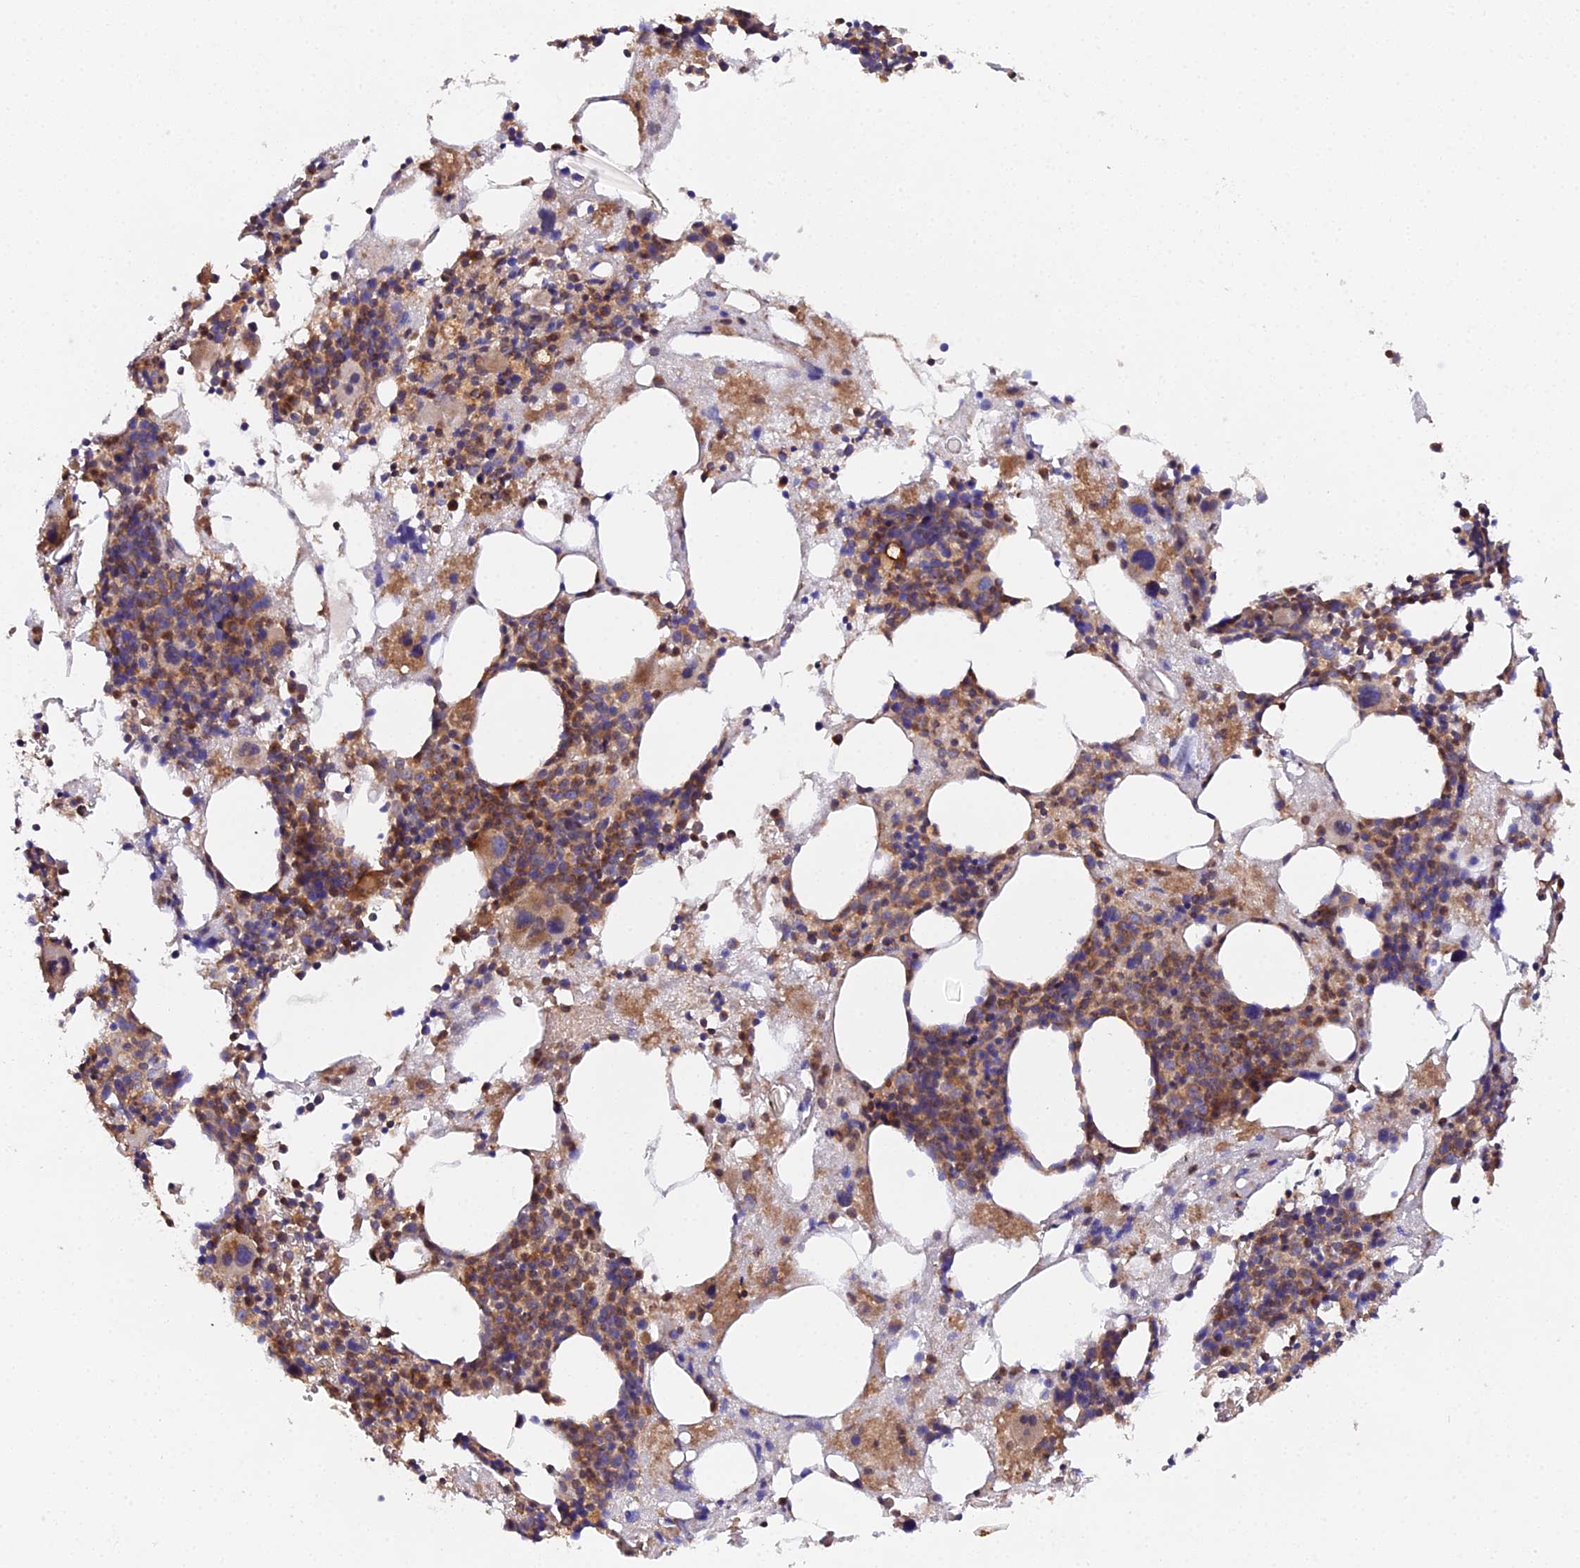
{"staining": {"intensity": "moderate", "quantity": ">75%", "location": "cytoplasmic/membranous"}, "tissue": "bone marrow", "cell_type": "Hematopoietic cells", "image_type": "normal", "snomed": [{"axis": "morphology", "description": "Normal tissue, NOS"}, {"axis": "topography", "description": "Bone marrow"}], "caption": "Human bone marrow stained for a protein (brown) shows moderate cytoplasmic/membranous positive staining in about >75% of hematopoietic cells.", "gene": "TRIM26", "patient": {"sex": "male", "age": 75}}